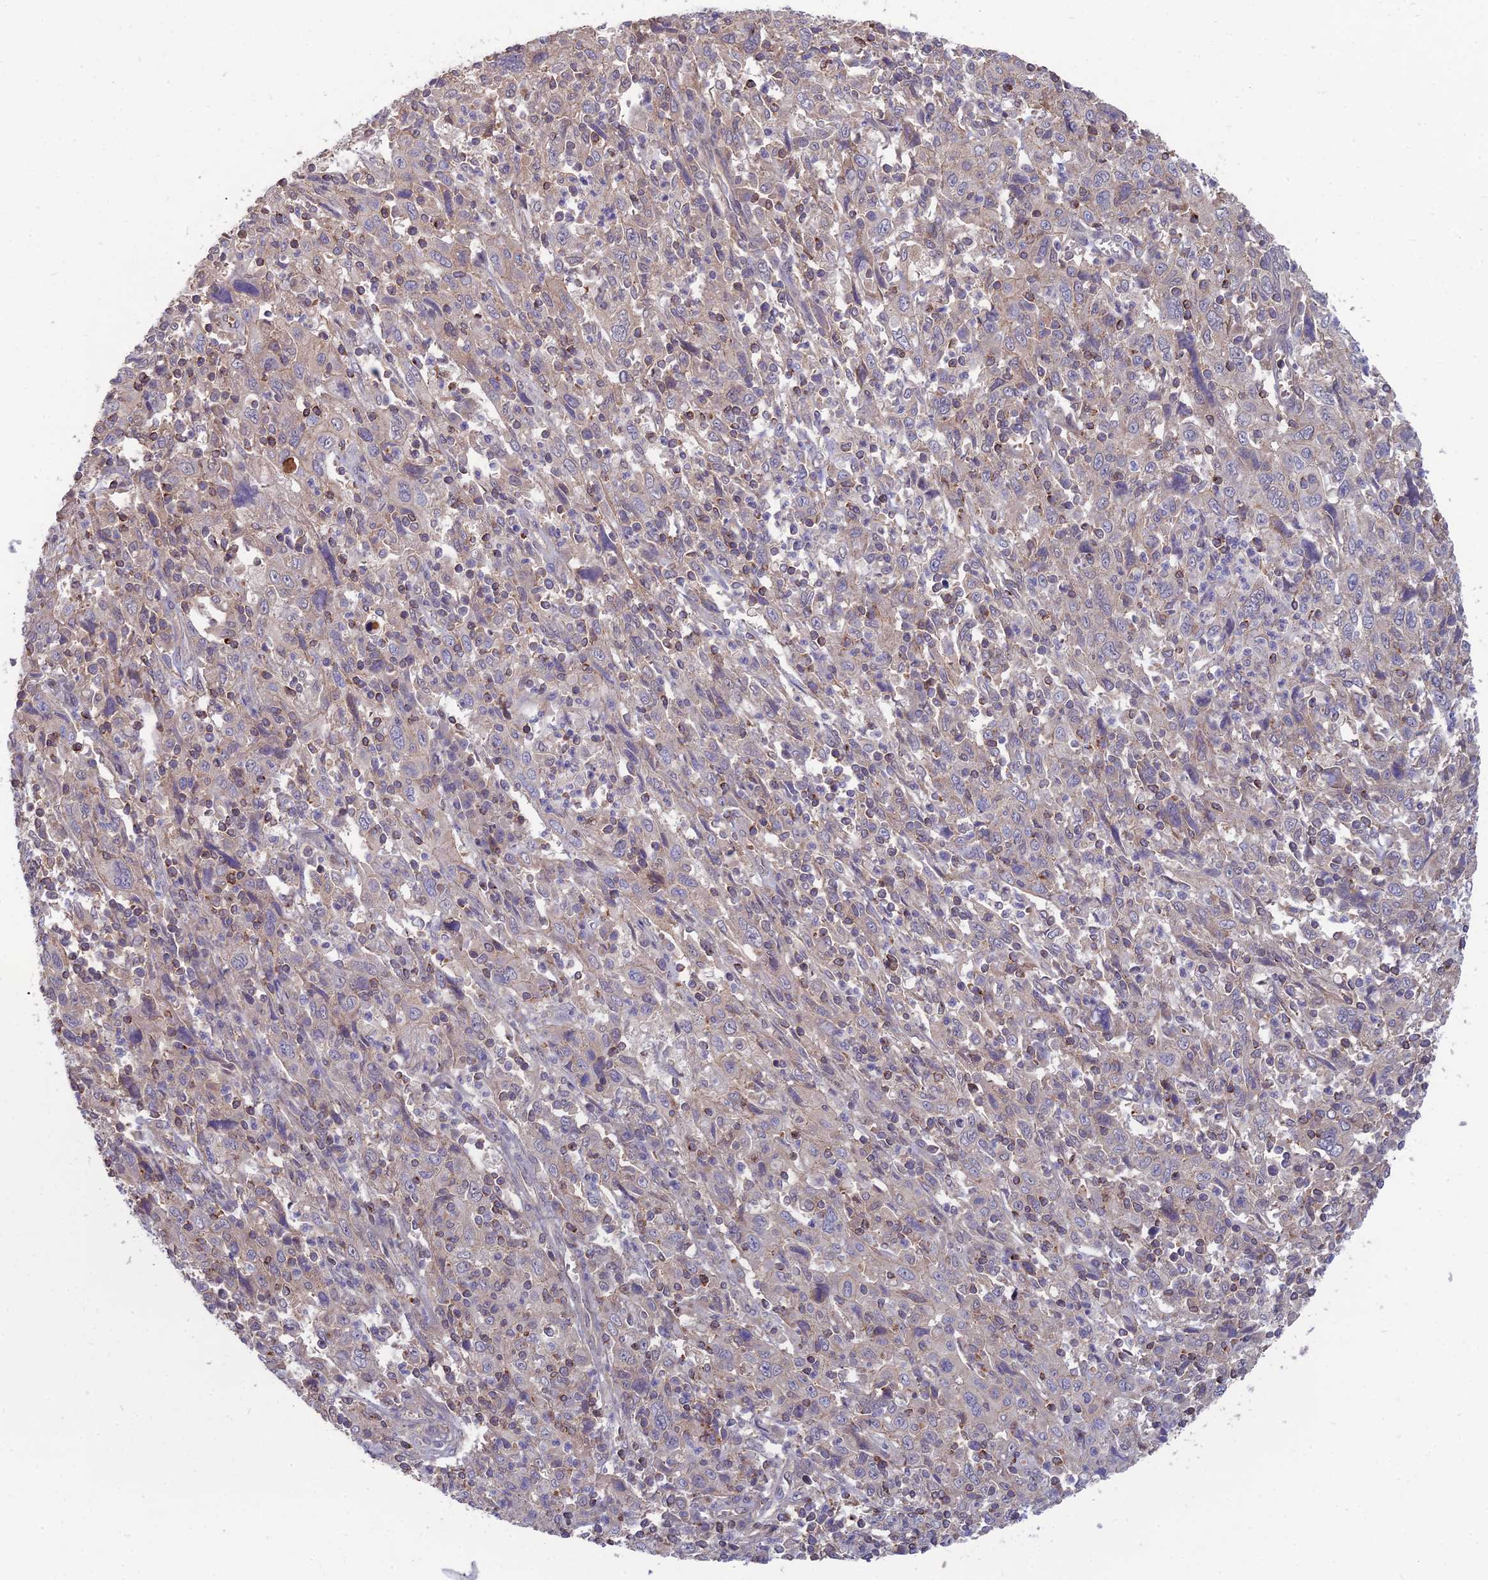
{"staining": {"intensity": "weak", "quantity": "<25%", "location": "cytoplasmic/membranous"}, "tissue": "cervical cancer", "cell_type": "Tumor cells", "image_type": "cancer", "snomed": [{"axis": "morphology", "description": "Squamous cell carcinoma, NOS"}, {"axis": "topography", "description": "Cervix"}], "caption": "Image shows no significant protein expression in tumor cells of cervical cancer (squamous cell carcinoma).", "gene": "OPA3", "patient": {"sex": "female", "age": 46}}